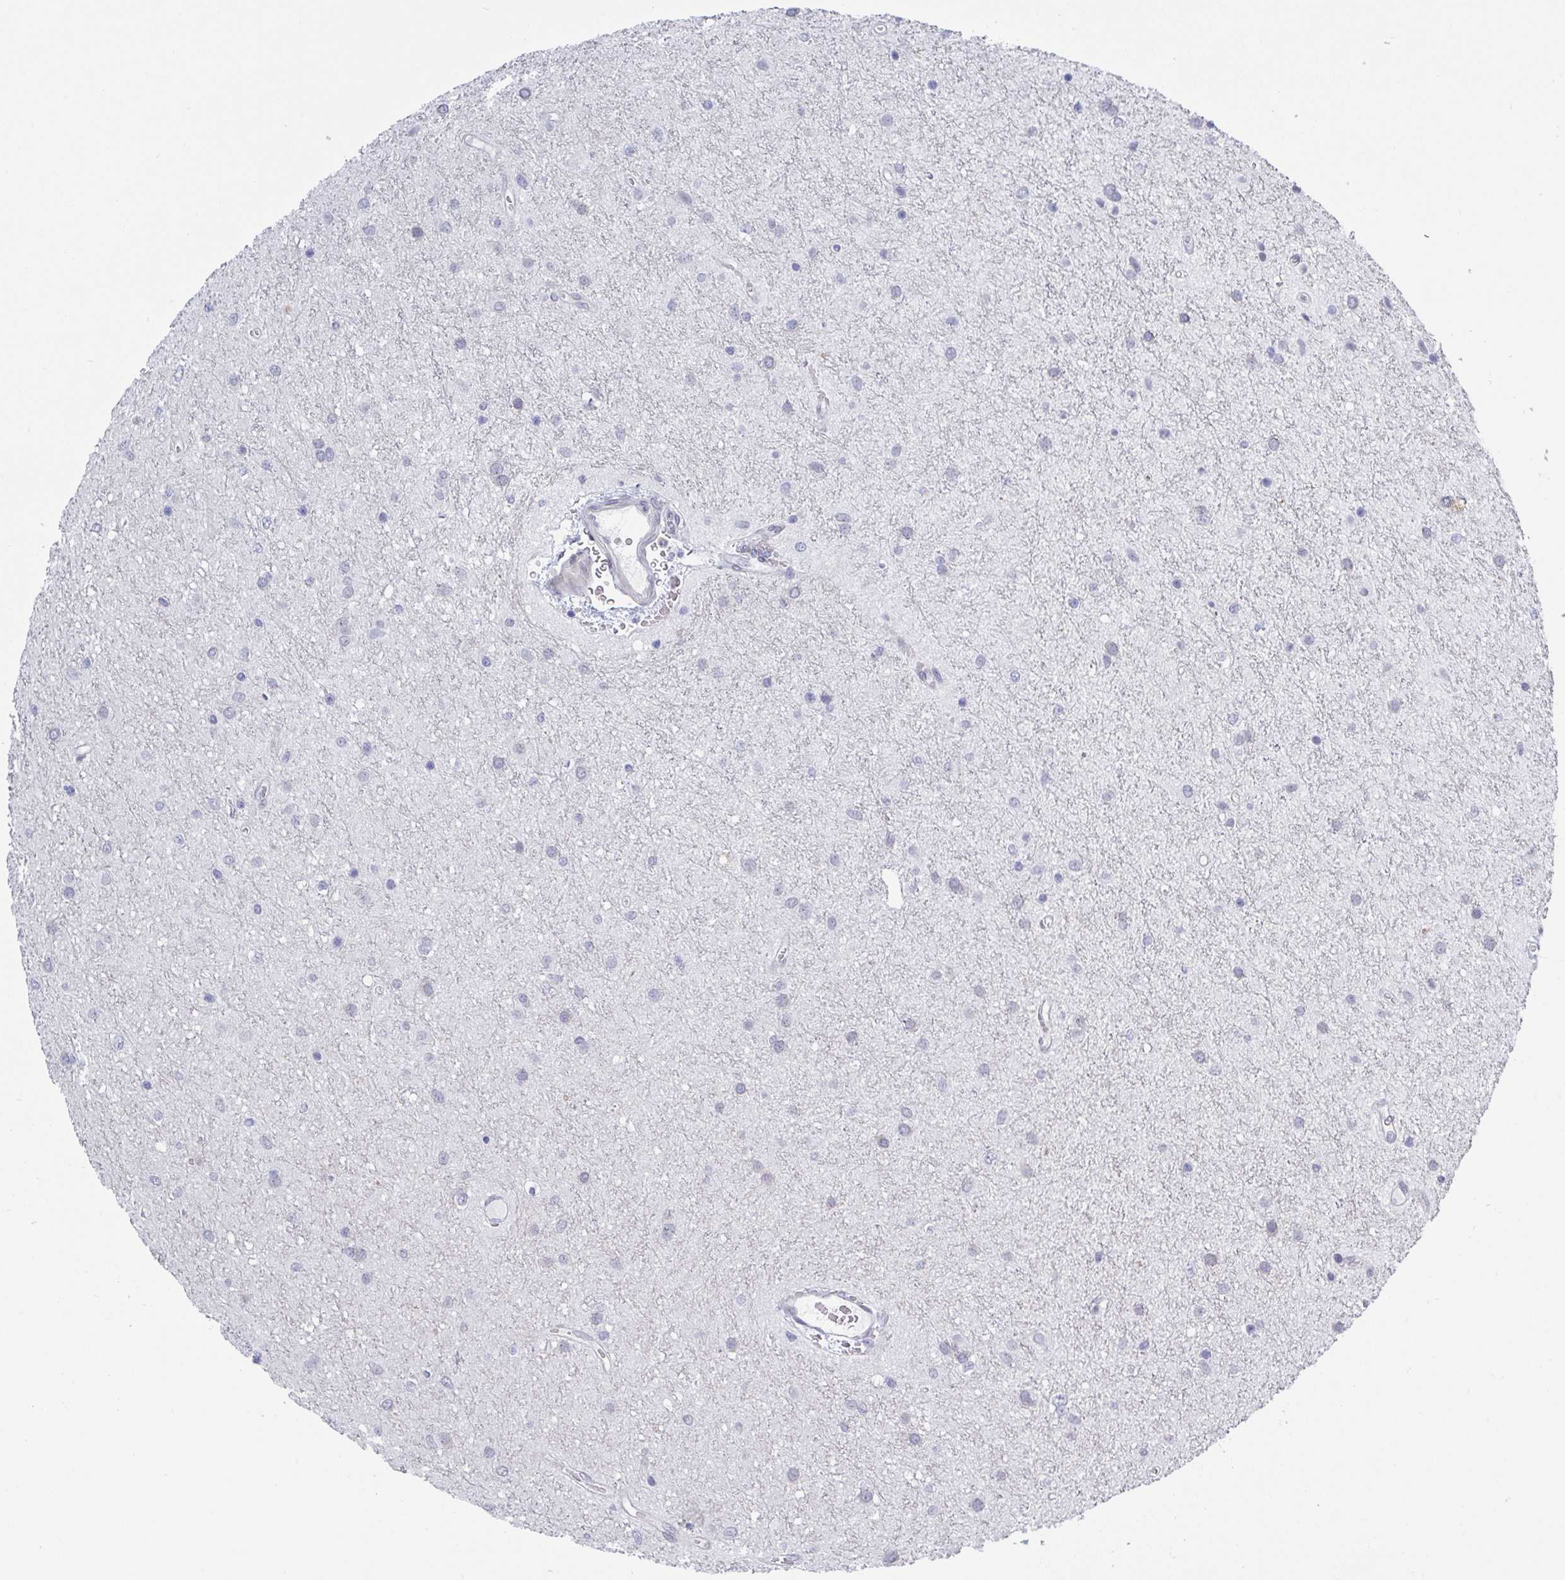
{"staining": {"intensity": "negative", "quantity": "none", "location": "none"}, "tissue": "glioma", "cell_type": "Tumor cells", "image_type": "cancer", "snomed": [{"axis": "morphology", "description": "Glioma, malignant, Low grade"}, {"axis": "topography", "description": "Cerebellum"}], "caption": "Glioma was stained to show a protein in brown. There is no significant expression in tumor cells.", "gene": "MFSD4A", "patient": {"sex": "female", "age": 5}}